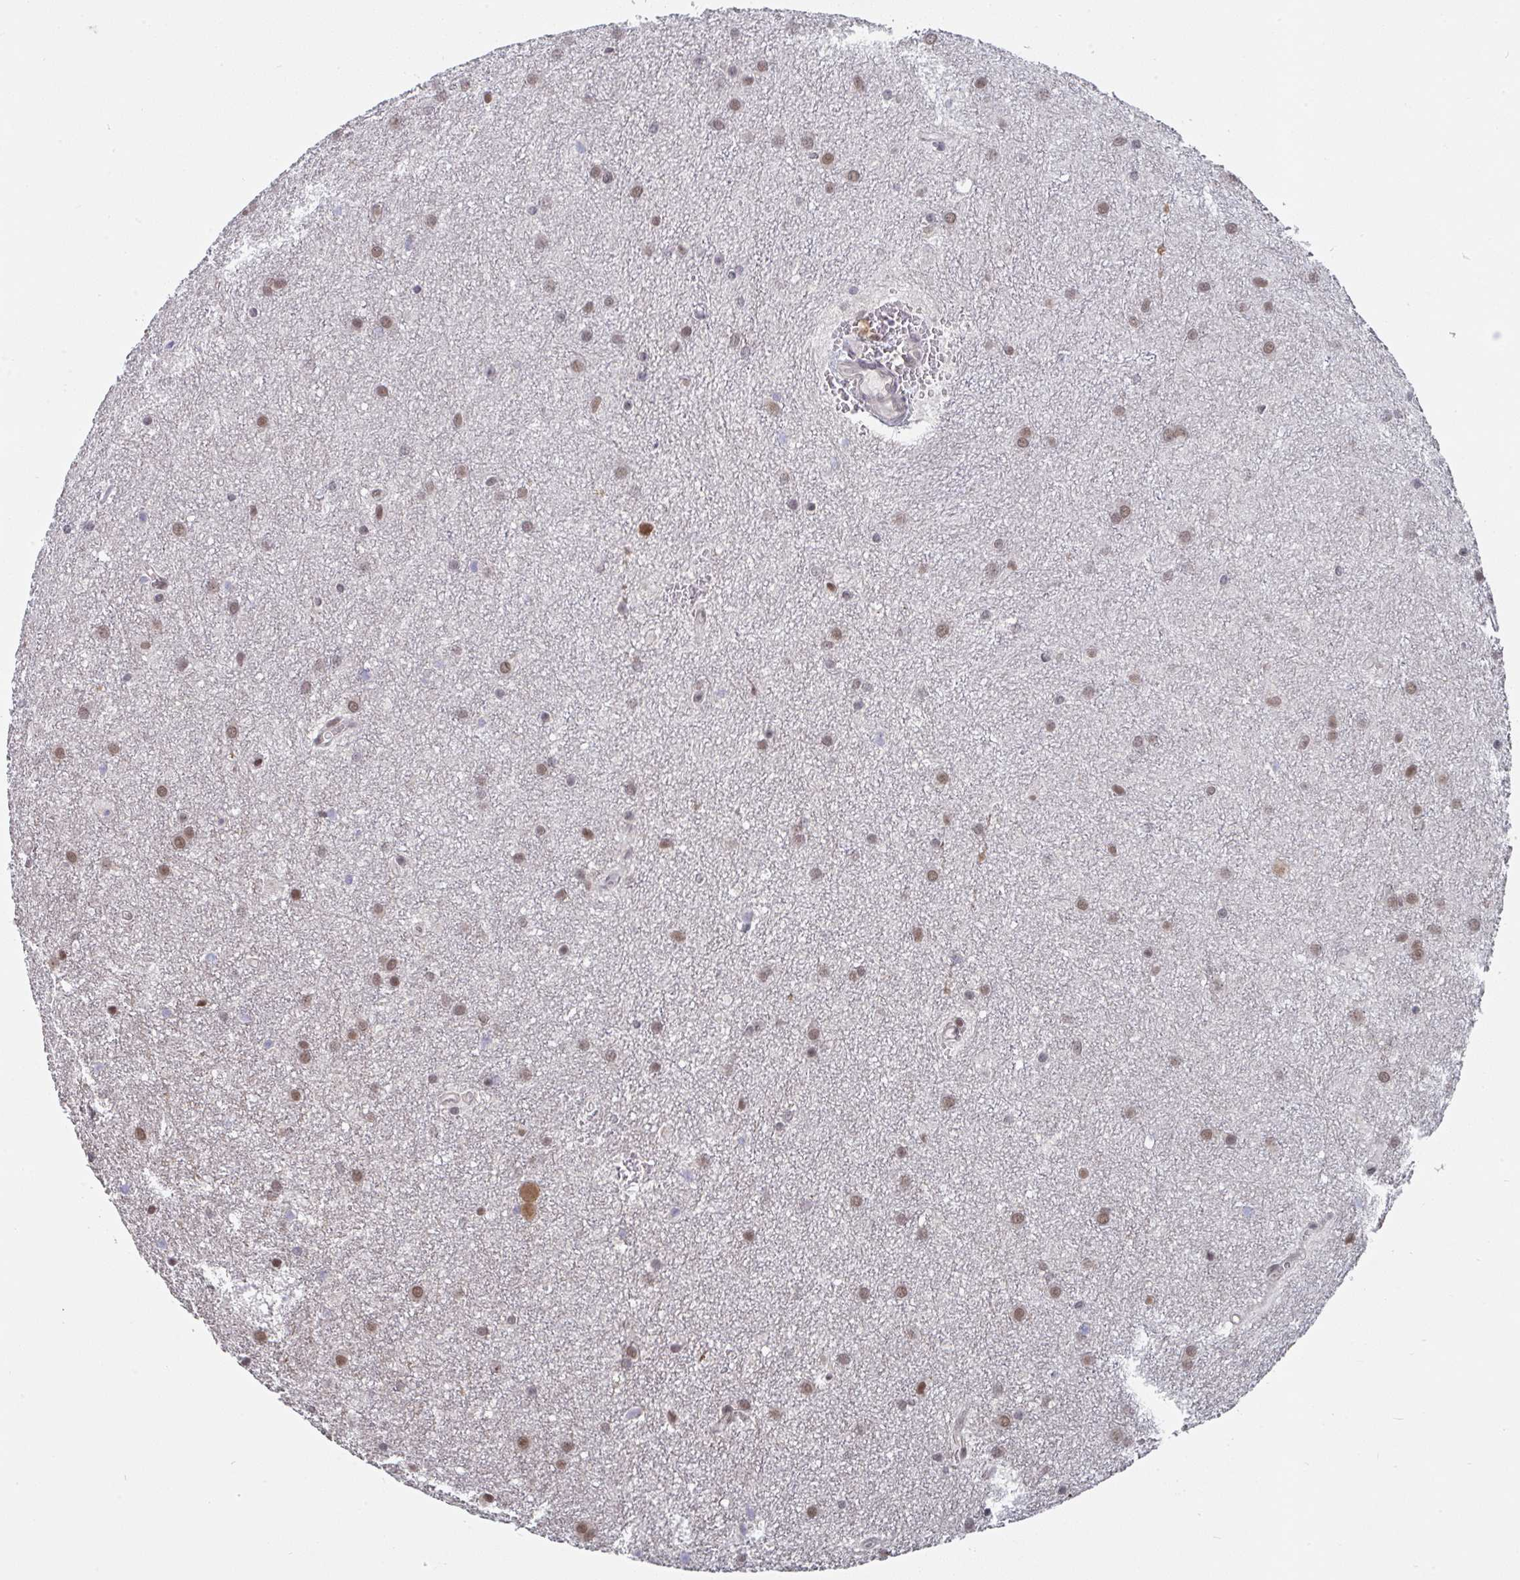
{"staining": {"intensity": "moderate", "quantity": ">75%", "location": "nuclear"}, "tissue": "glioma", "cell_type": "Tumor cells", "image_type": "cancer", "snomed": [{"axis": "morphology", "description": "Glioma, malignant, Low grade"}, {"axis": "topography", "description": "Cerebellum"}], "caption": "Low-grade glioma (malignant) was stained to show a protein in brown. There is medium levels of moderate nuclear expression in about >75% of tumor cells.", "gene": "JMJD1C", "patient": {"sex": "female", "age": 5}}